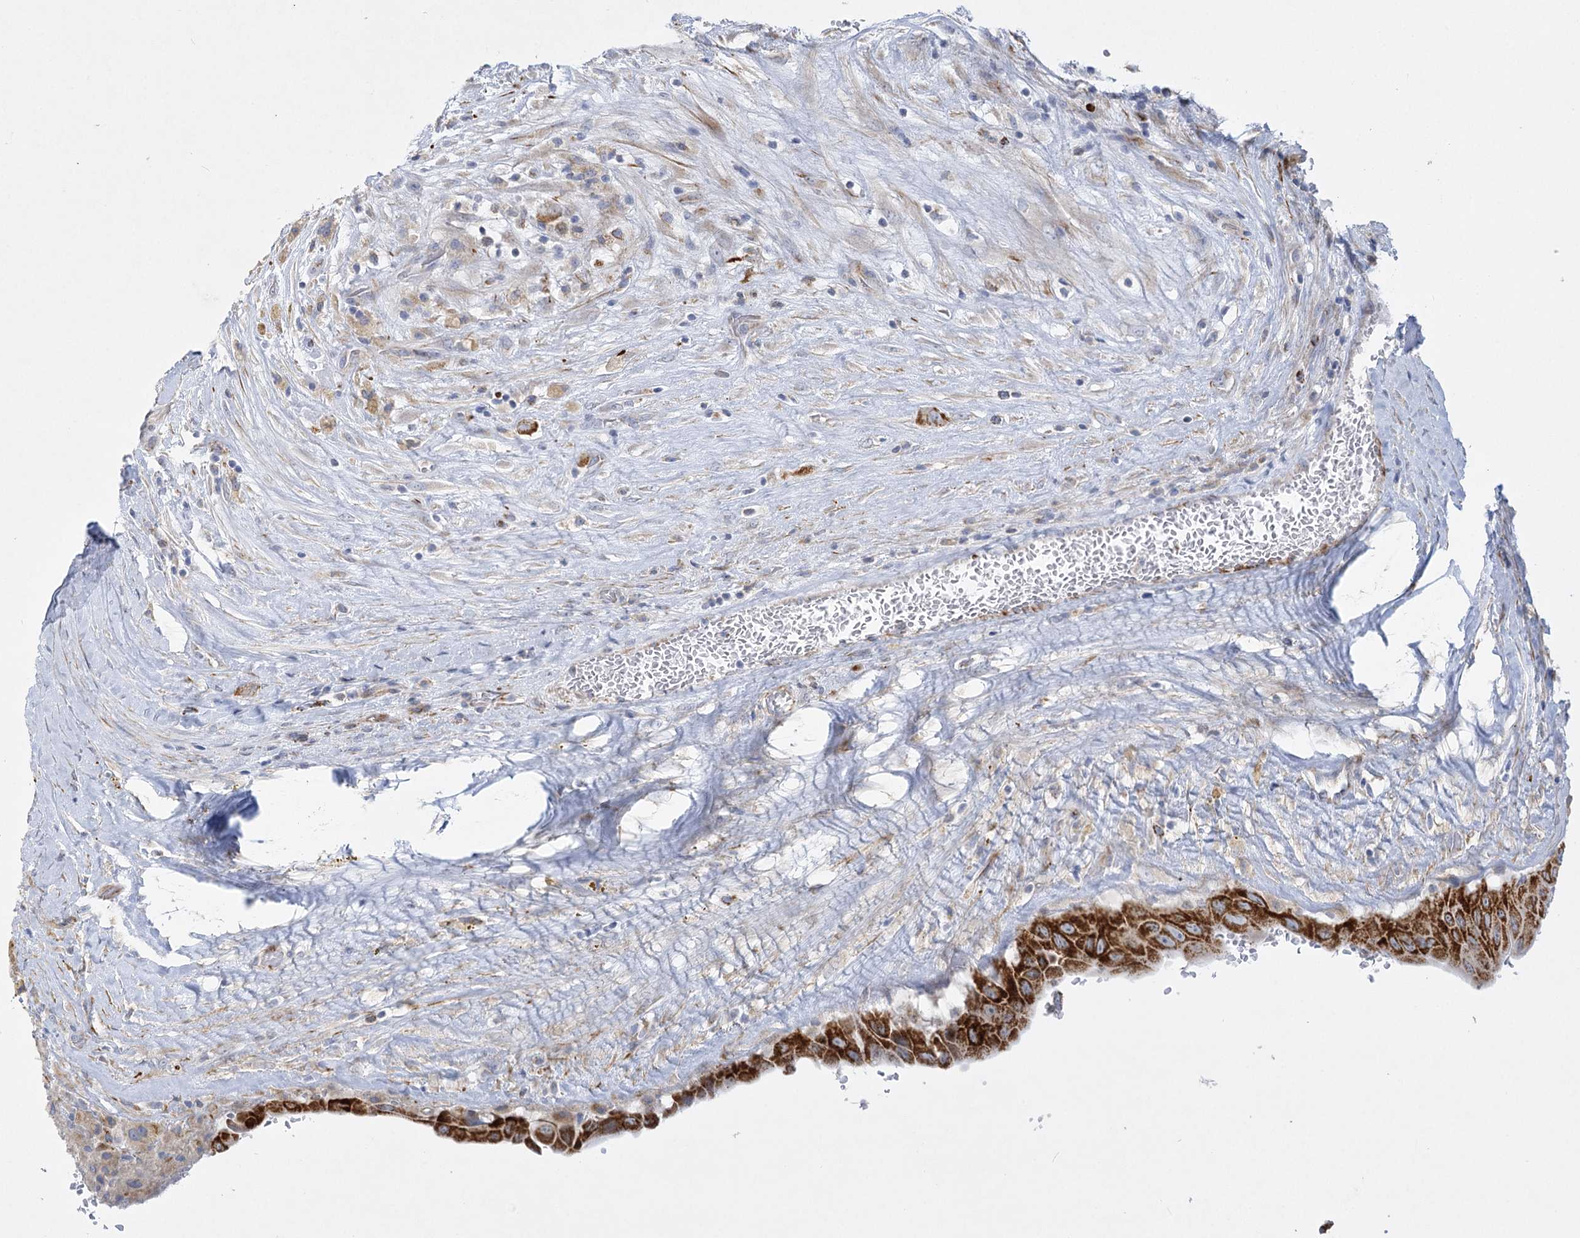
{"staining": {"intensity": "strong", "quantity": ">75%", "location": "cytoplasmic/membranous"}, "tissue": "thyroid cancer", "cell_type": "Tumor cells", "image_type": "cancer", "snomed": [{"axis": "morphology", "description": "Papillary adenocarcinoma, NOS"}, {"axis": "topography", "description": "Thyroid gland"}], "caption": "Immunohistochemistry of human papillary adenocarcinoma (thyroid) reveals high levels of strong cytoplasmic/membranous staining in about >75% of tumor cells.", "gene": "DHTKD1", "patient": {"sex": "male", "age": 77}}